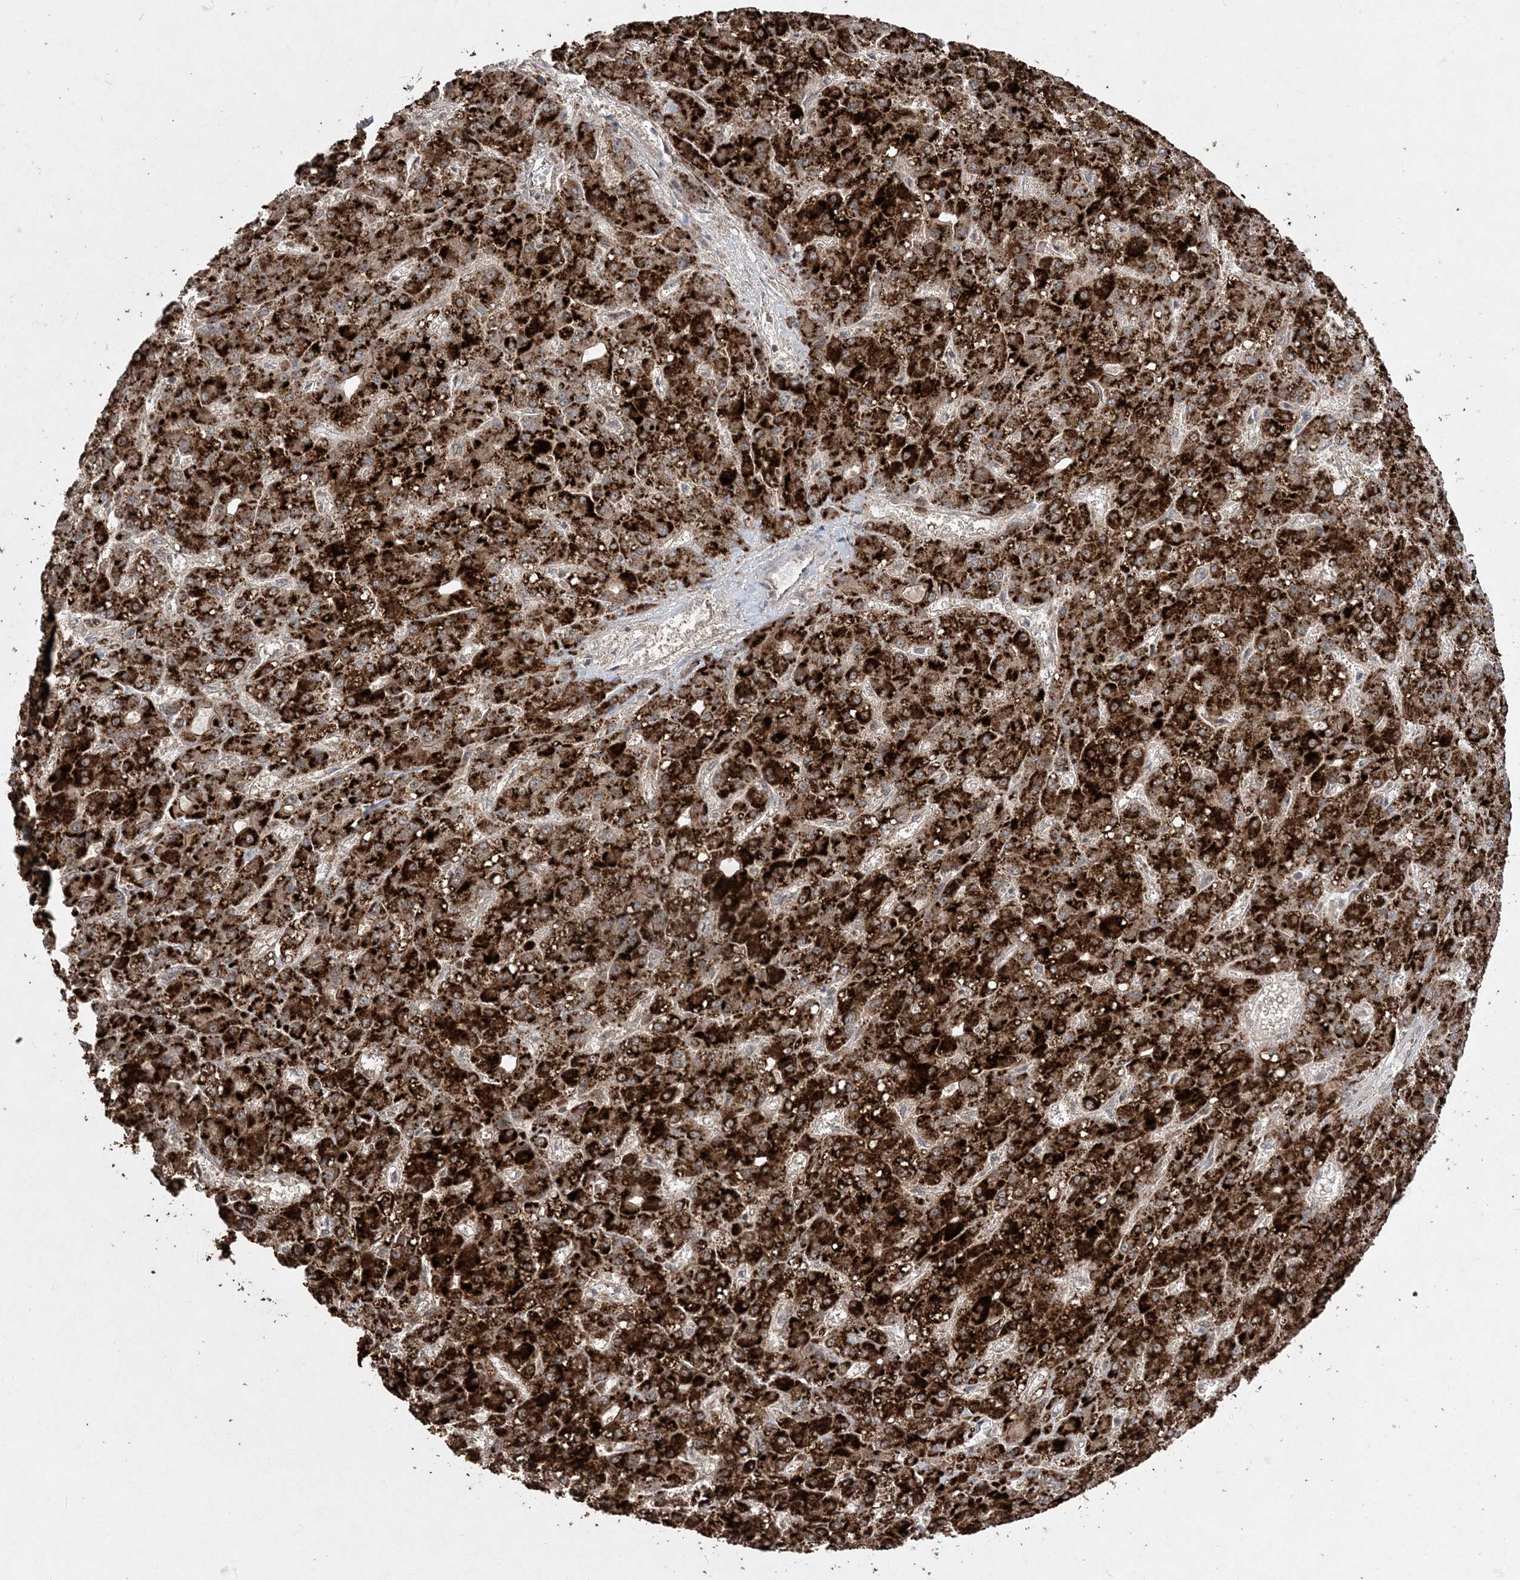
{"staining": {"intensity": "strong", "quantity": ">75%", "location": "cytoplasmic/membranous"}, "tissue": "liver cancer", "cell_type": "Tumor cells", "image_type": "cancer", "snomed": [{"axis": "morphology", "description": "Carcinoma, Hepatocellular, NOS"}, {"axis": "topography", "description": "Liver"}], "caption": "A histopathology image of human liver cancer (hepatocellular carcinoma) stained for a protein displays strong cytoplasmic/membranous brown staining in tumor cells. Ihc stains the protein in brown and the nuclei are stained blue.", "gene": "EHHADH", "patient": {"sex": "male", "age": 67}}